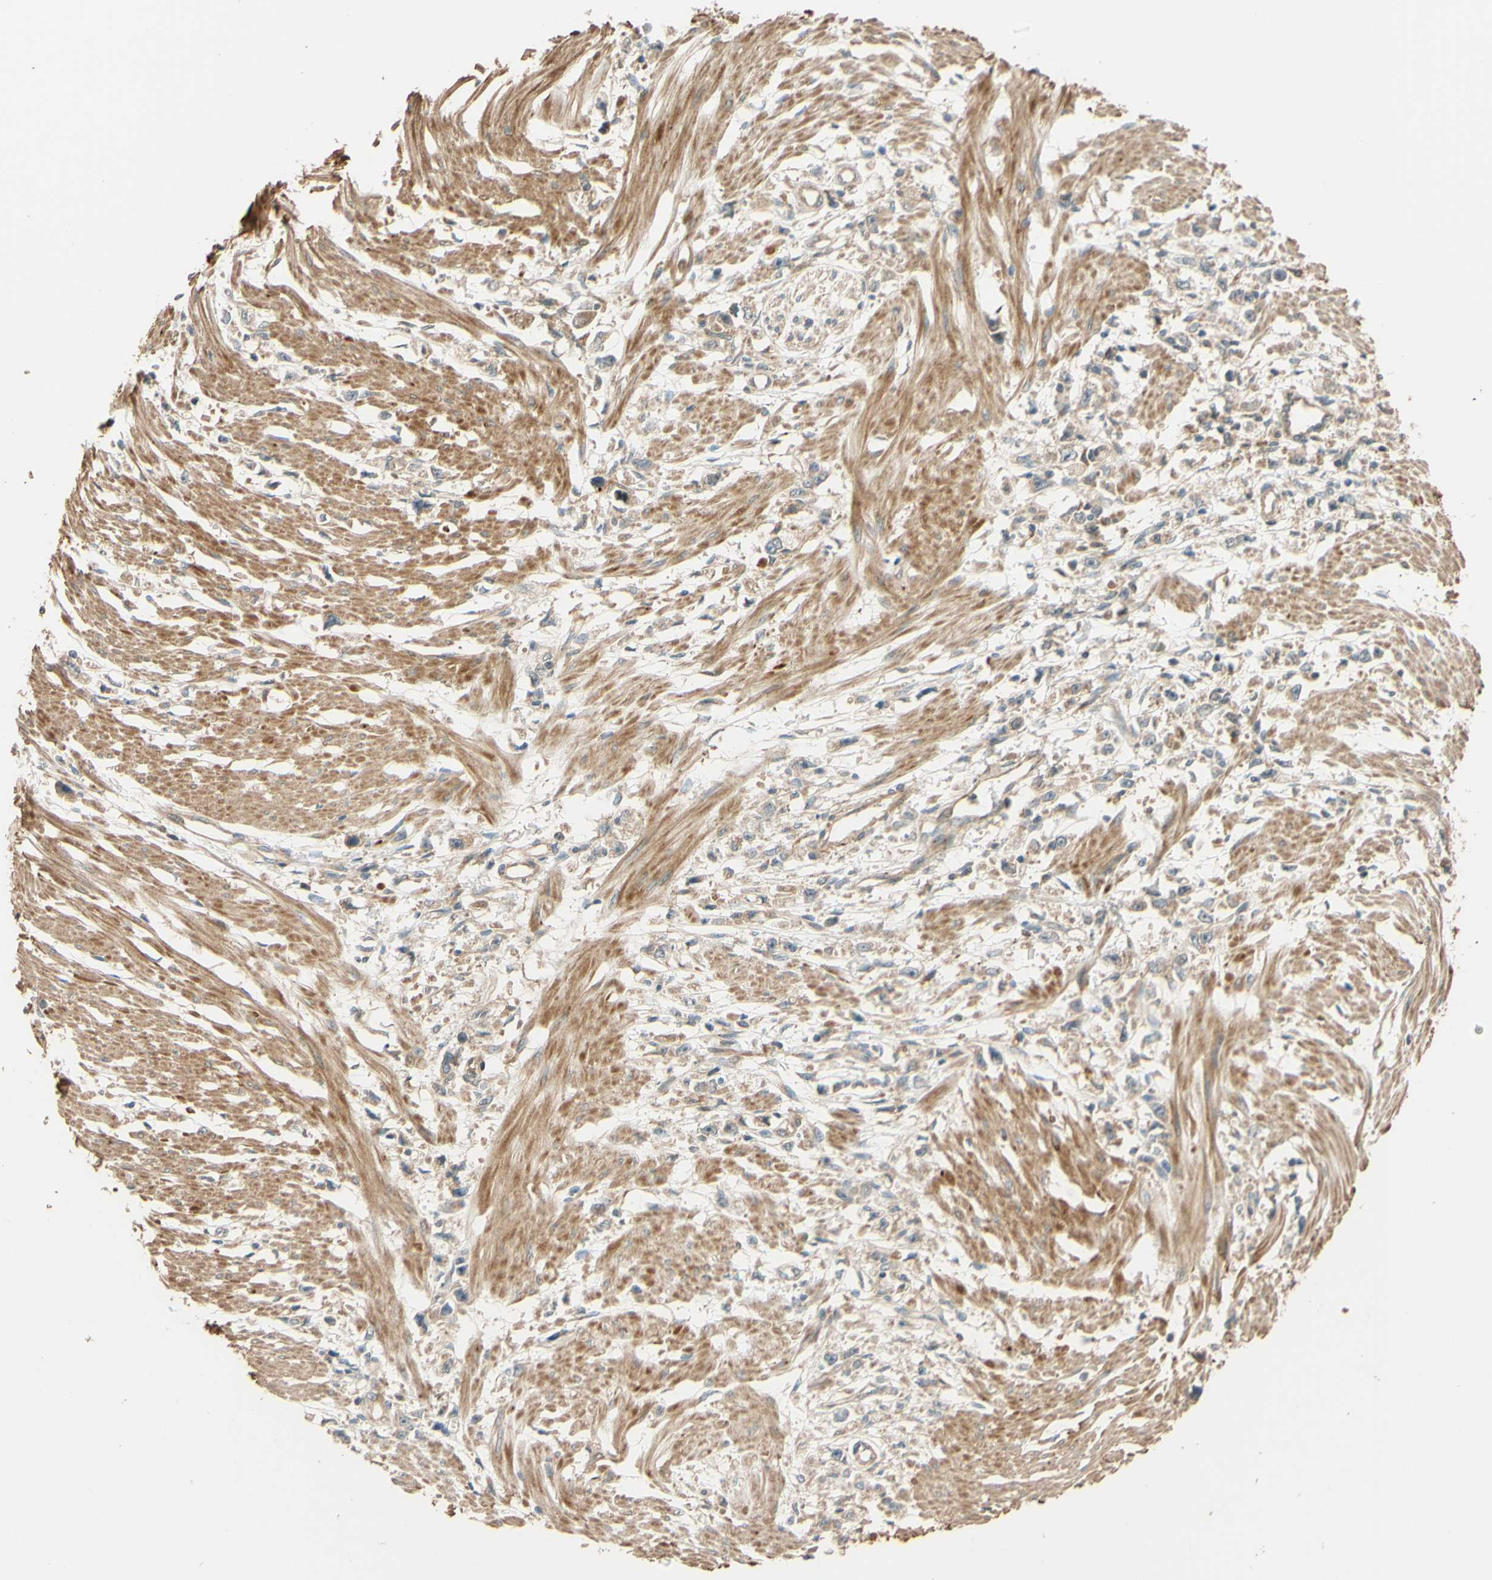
{"staining": {"intensity": "weak", "quantity": "25%-75%", "location": "cytoplasmic/membranous"}, "tissue": "stomach cancer", "cell_type": "Tumor cells", "image_type": "cancer", "snomed": [{"axis": "morphology", "description": "Adenocarcinoma, NOS"}, {"axis": "topography", "description": "Stomach"}], "caption": "Immunohistochemistry (IHC) image of stomach cancer stained for a protein (brown), which displays low levels of weak cytoplasmic/membranous expression in about 25%-75% of tumor cells.", "gene": "RNF19A", "patient": {"sex": "female", "age": 59}}